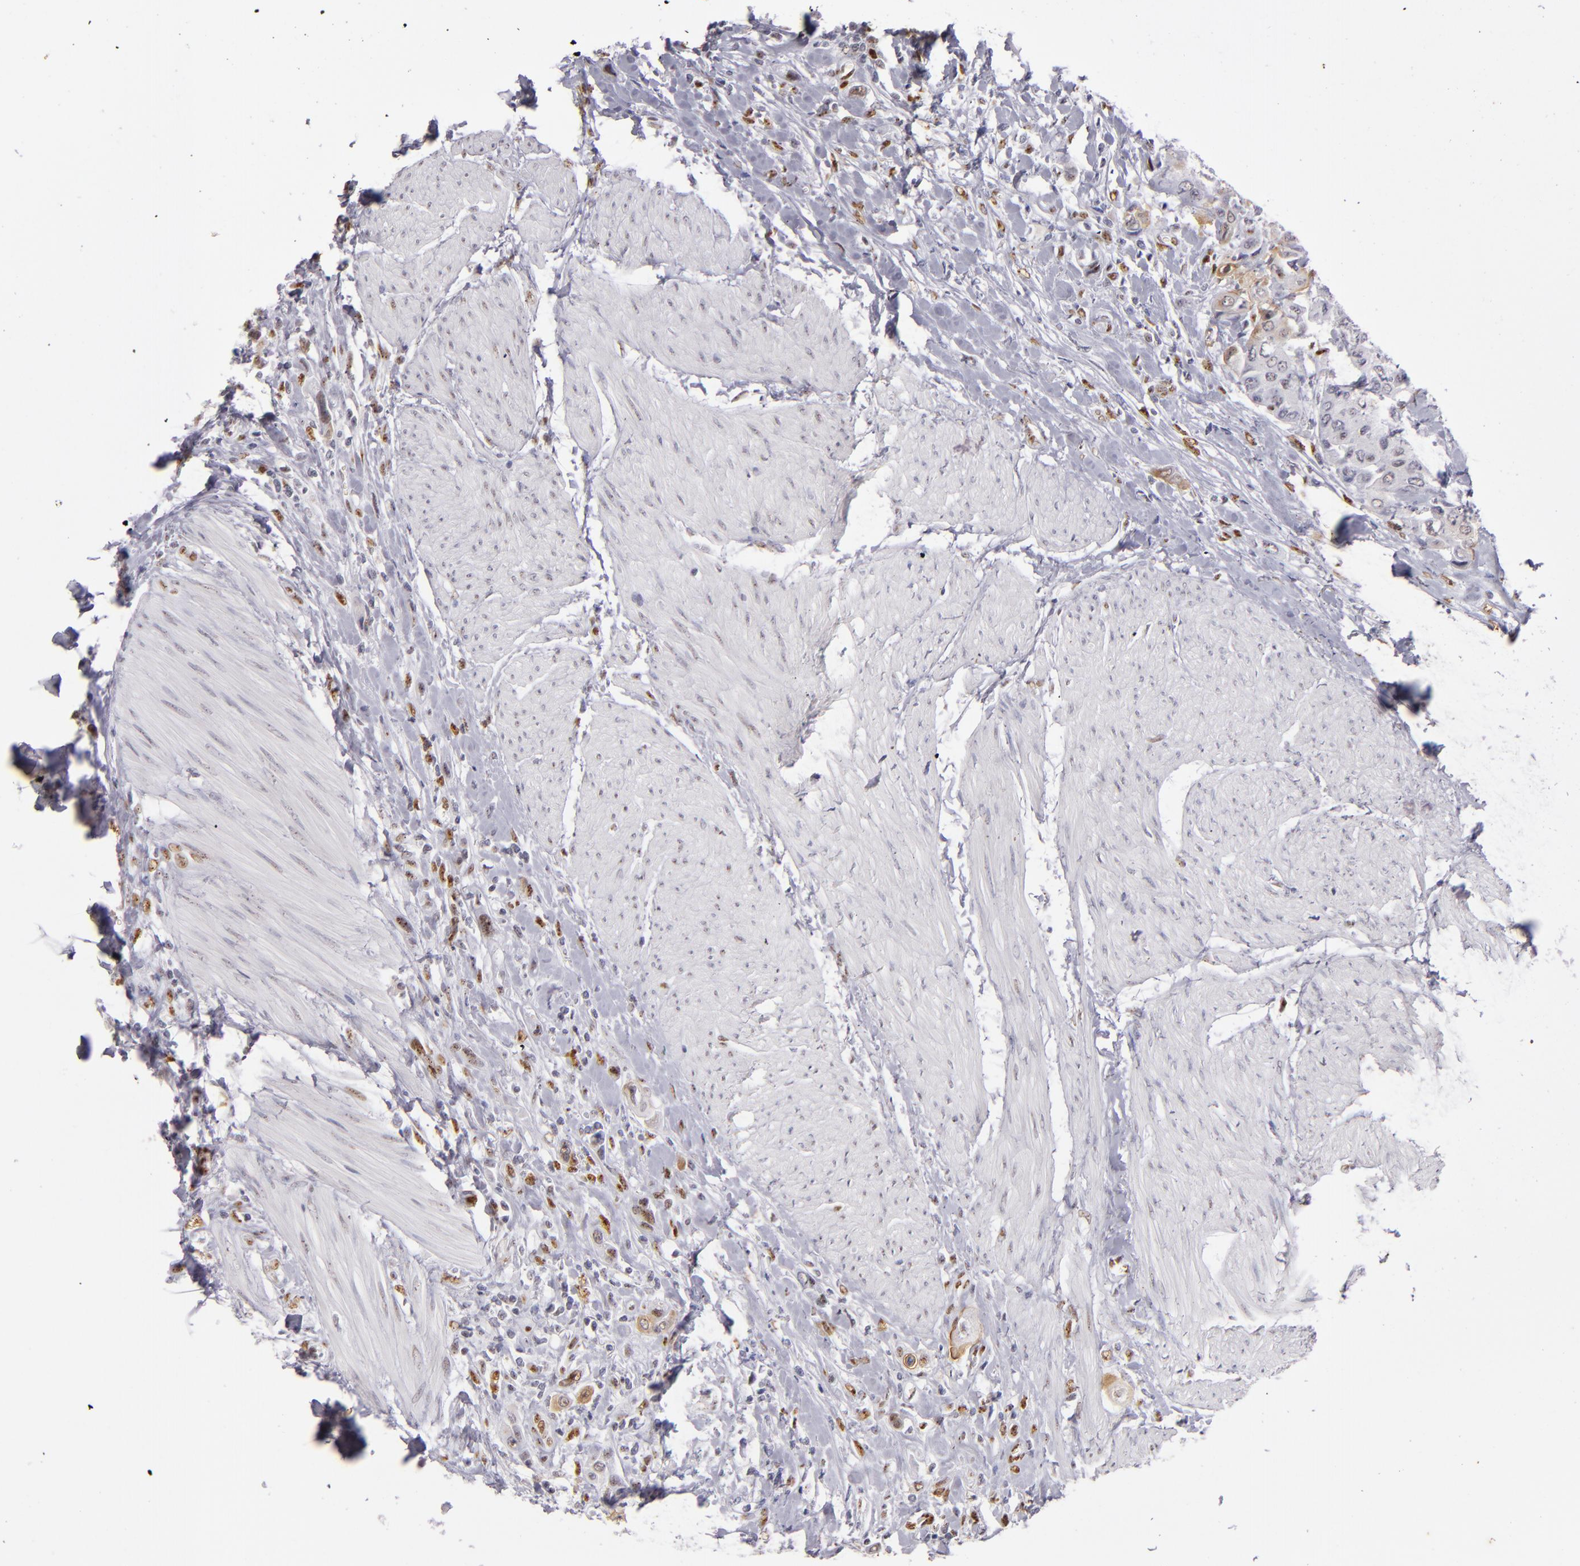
{"staining": {"intensity": "moderate", "quantity": "25%-75%", "location": "nuclear"}, "tissue": "urothelial cancer", "cell_type": "Tumor cells", "image_type": "cancer", "snomed": [{"axis": "morphology", "description": "Urothelial carcinoma, High grade"}, {"axis": "topography", "description": "Urinary bladder"}], "caption": "Human urothelial carcinoma (high-grade) stained with a protein marker exhibits moderate staining in tumor cells.", "gene": "TOP3A", "patient": {"sex": "male", "age": 50}}